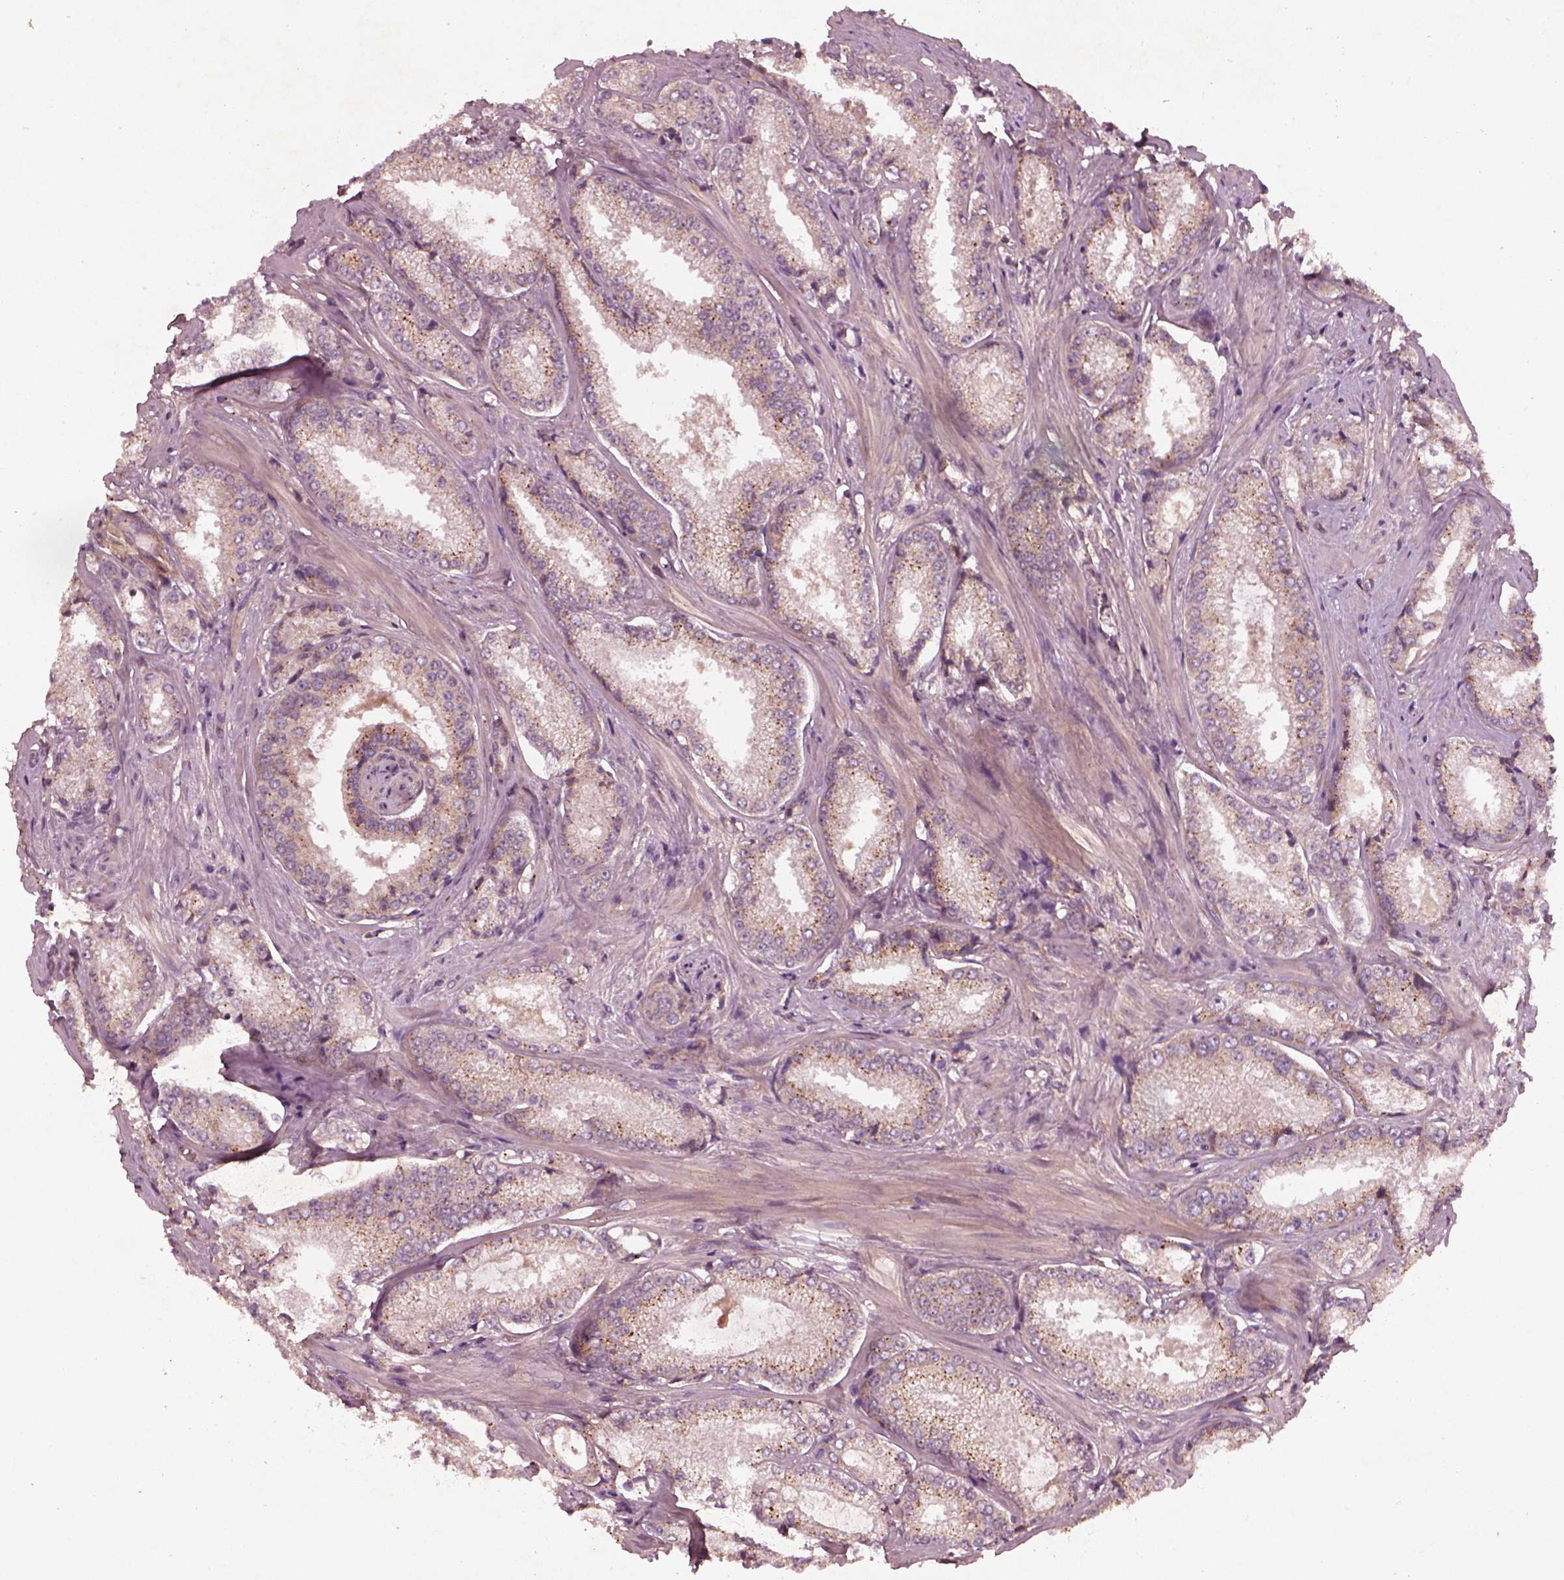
{"staining": {"intensity": "moderate", "quantity": "25%-75%", "location": "cytoplasmic/membranous"}, "tissue": "prostate cancer", "cell_type": "Tumor cells", "image_type": "cancer", "snomed": [{"axis": "morphology", "description": "Adenocarcinoma, Low grade"}, {"axis": "topography", "description": "Prostate"}], "caption": "There is medium levels of moderate cytoplasmic/membranous staining in tumor cells of prostate low-grade adenocarcinoma, as demonstrated by immunohistochemical staining (brown color).", "gene": "FAM234A", "patient": {"sex": "male", "age": 56}}